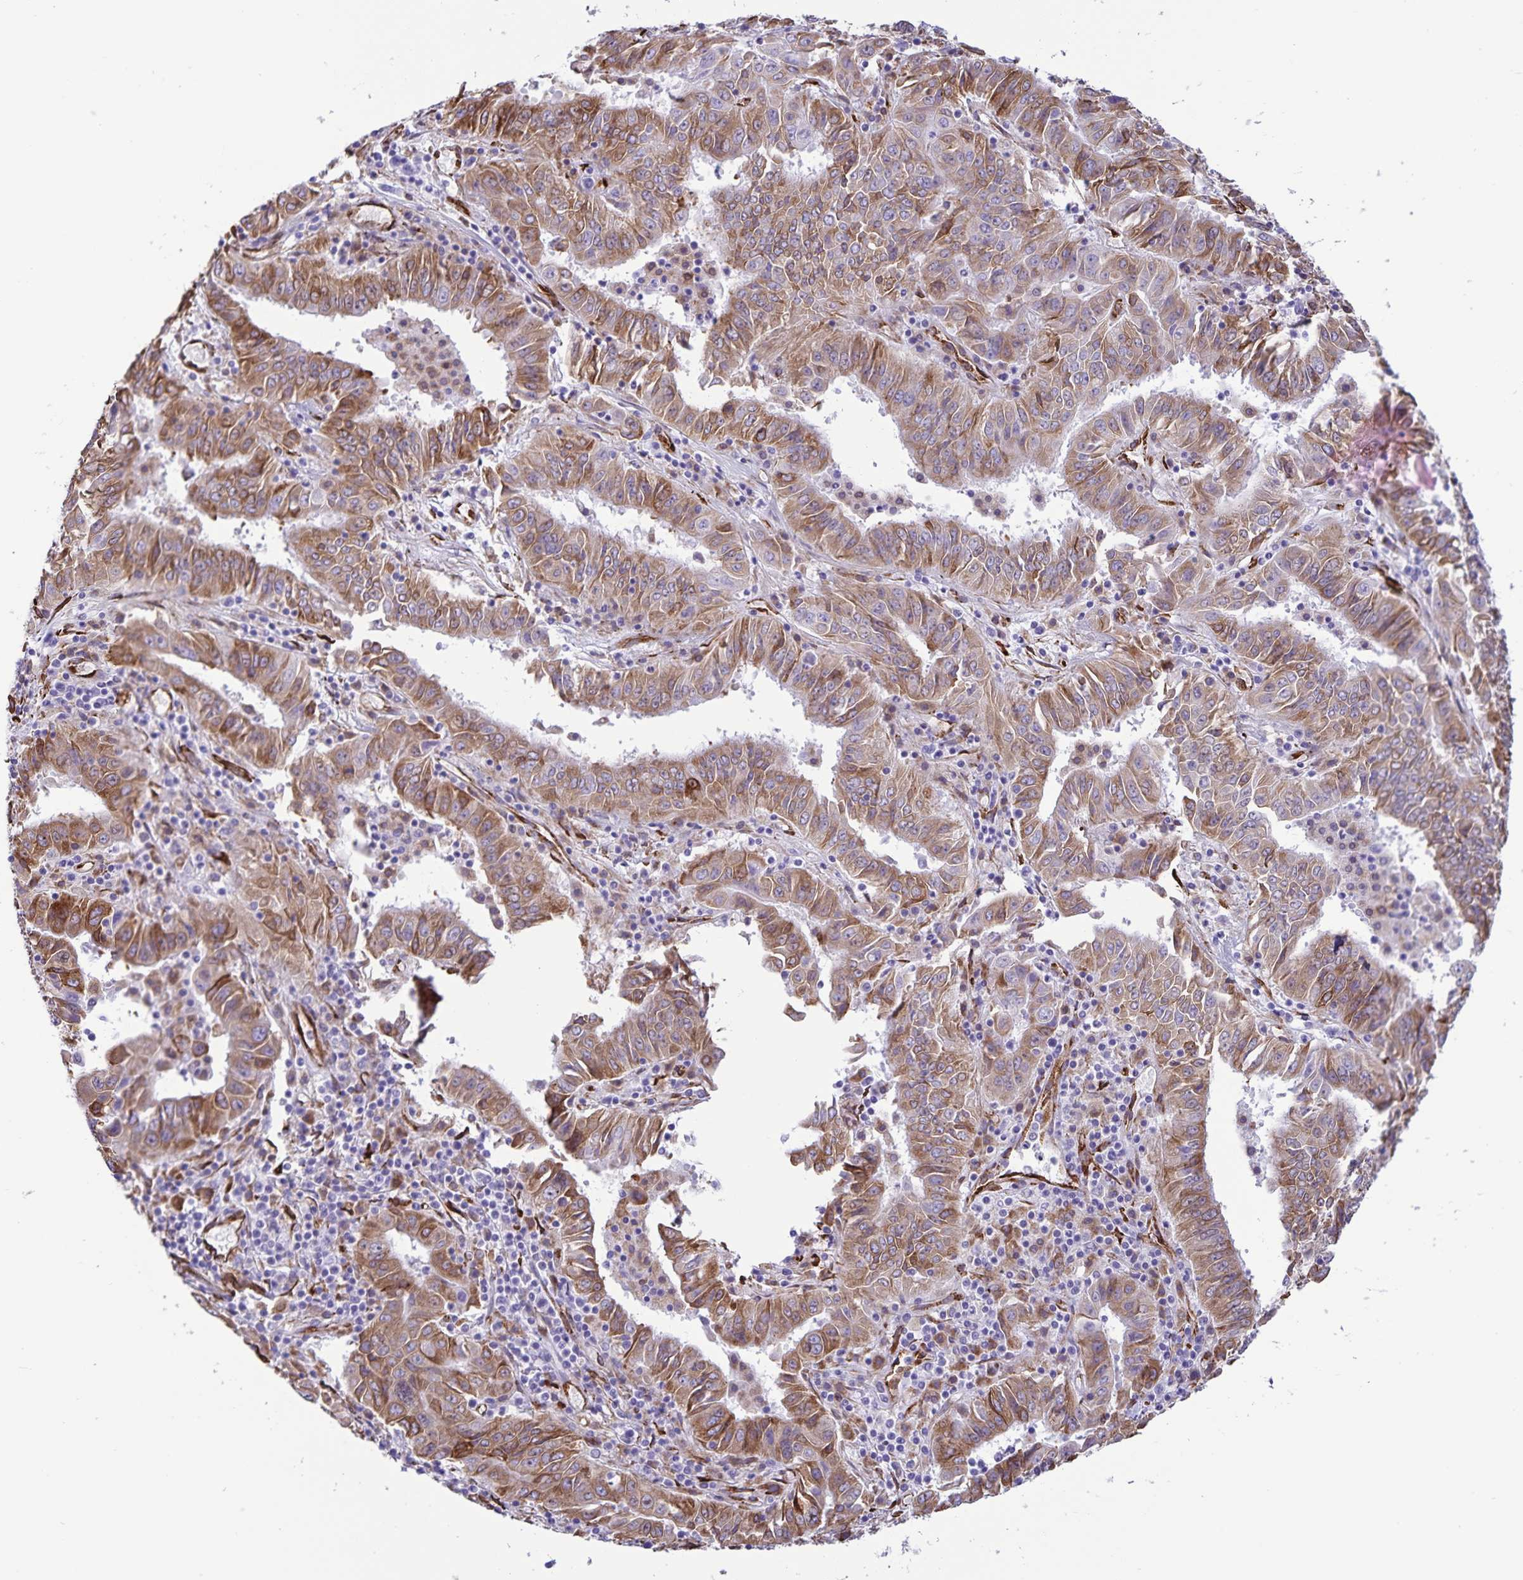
{"staining": {"intensity": "moderate", "quantity": ">75%", "location": "cytoplasmic/membranous"}, "tissue": "pancreatic cancer", "cell_type": "Tumor cells", "image_type": "cancer", "snomed": [{"axis": "morphology", "description": "Adenocarcinoma, NOS"}, {"axis": "topography", "description": "Pancreas"}], "caption": "Protein staining by immunohistochemistry (IHC) reveals moderate cytoplasmic/membranous expression in about >75% of tumor cells in adenocarcinoma (pancreatic).", "gene": "RCN1", "patient": {"sex": "male", "age": 63}}